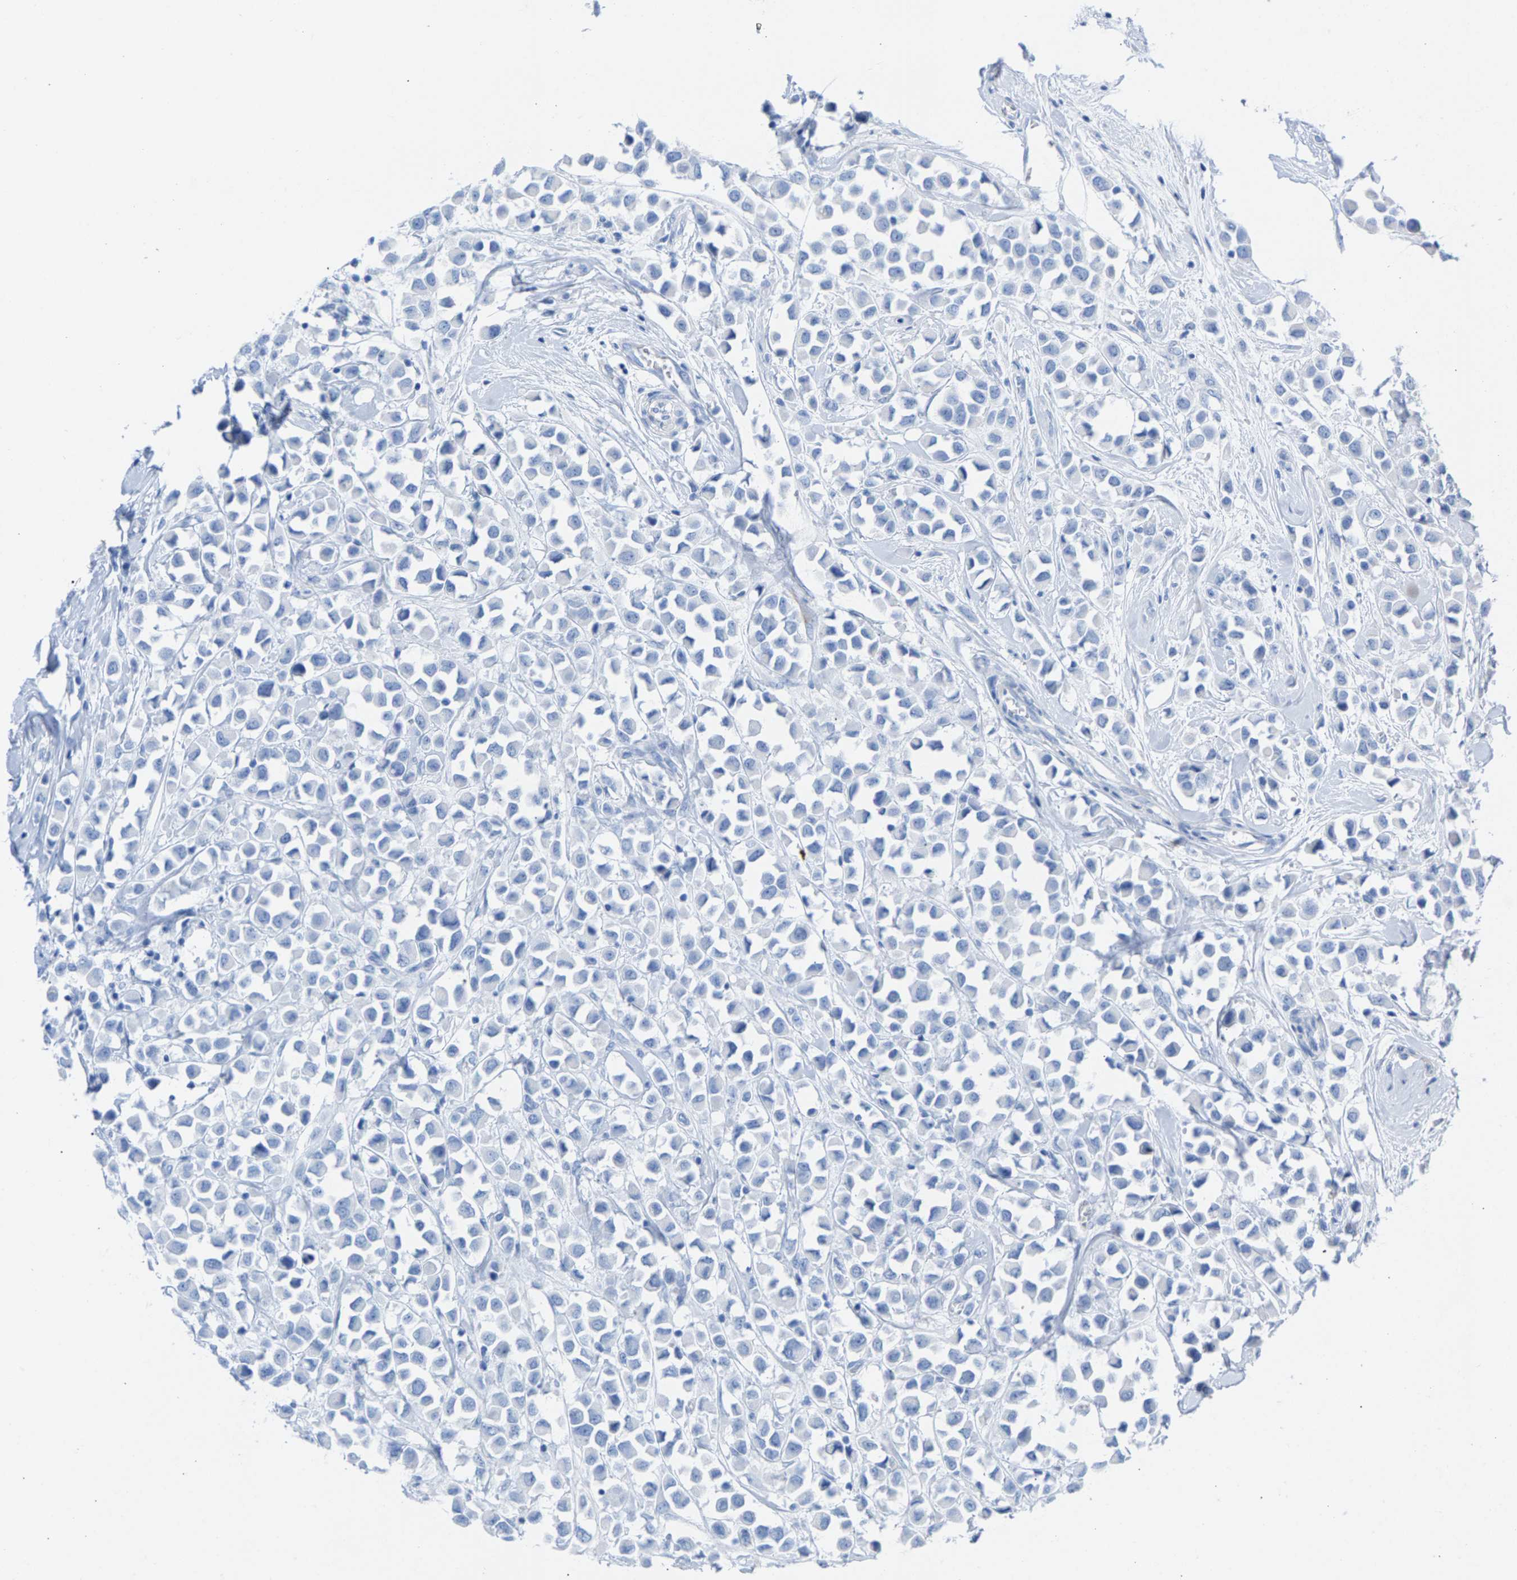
{"staining": {"intensity": "negative", "quantity": "none", "location": "none"}, "tissue": "breast cancer", "cell_type": "Tumor cells", "image_type": "cancer", "snomed": [{"axis": "morphology", "description": "Duct carcinoma"}, {"axis": "topography", "description": "Breast"}], "caption": "Breast cancer was stained to show a protein in brown. There is no significant positivity in tumor cells.", "gene": "CPA1", "patient": {"sex": "female", "age": 61}}